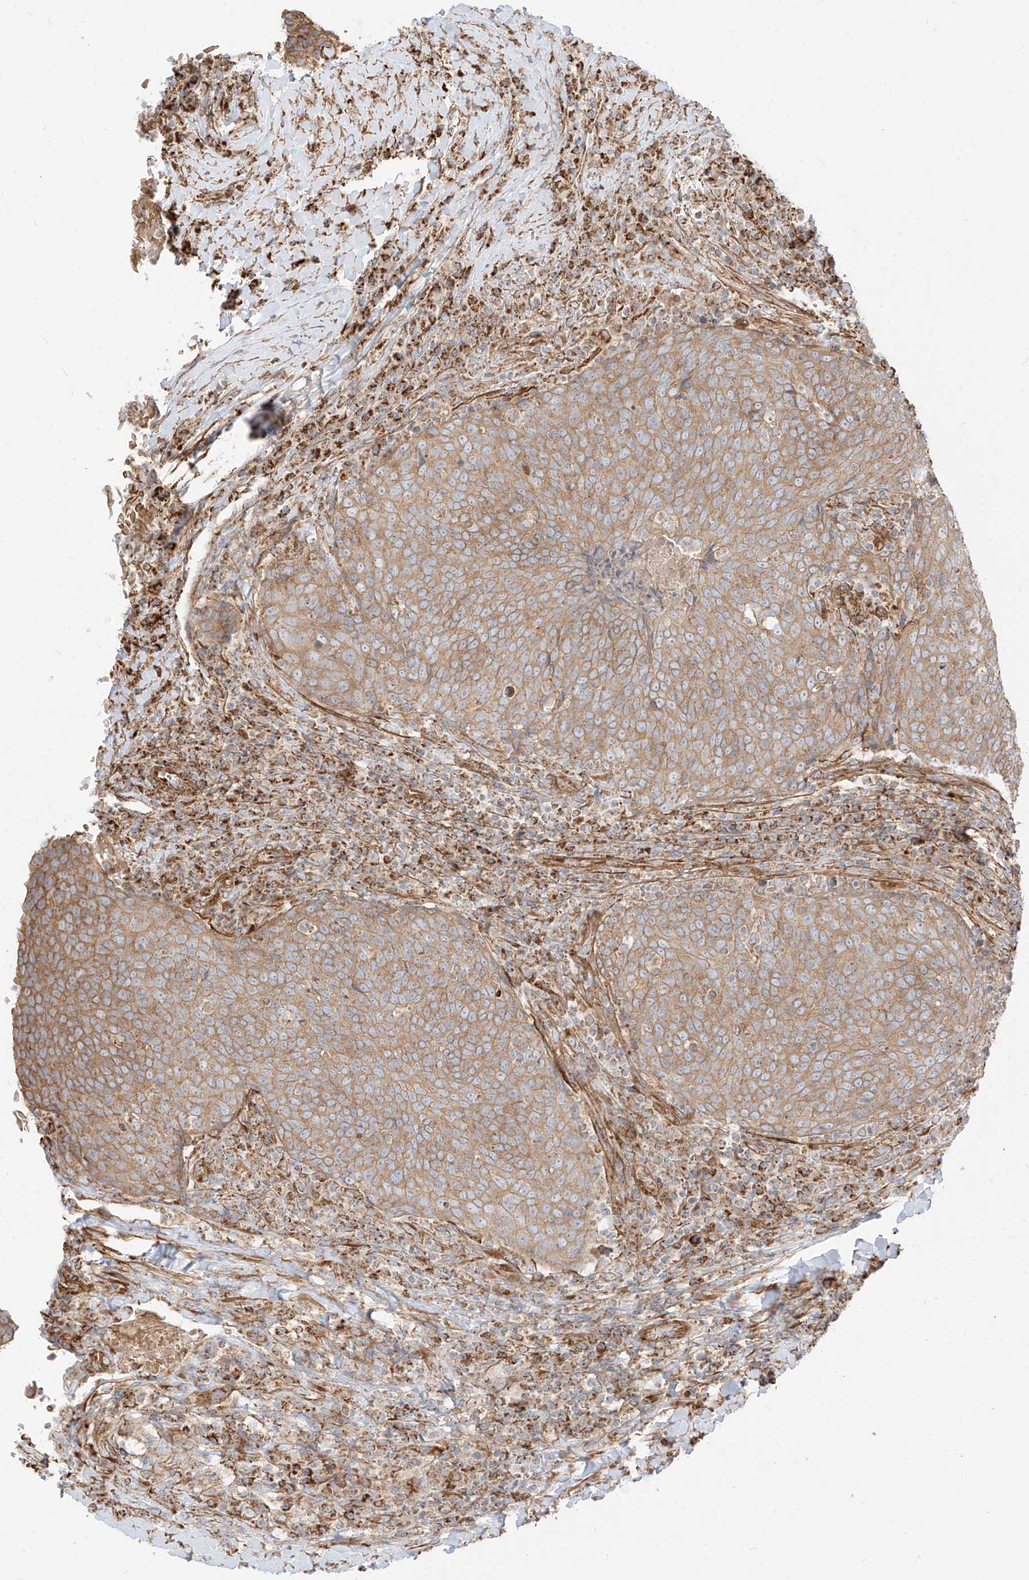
{"staining": {"intensity": "moderate", "quantity": ">75%", "location": "cytoplasmic/membranous"}, "tissue": "head and neck cancer", "cell_type": "Tumor cells", "image_type": "cancer", "snomed": [{"axis": "morphology", "description": "Squamous cell carcinoma, NOS"}, {"axis": "morphology", "description": "Squamous cell carcinoma, metastatic, NOS"}, {"axis": "topography", "description": "Lymph node"}, {"axis": "topography", "description": "Head-Neck"}], "caption": "Immunohistochemical staining of head and neck metastatic squamous cell carcinoma demonstrates medium levels of moderate cytoplasmic/membranous protein expression in about >75% of tumor cells.", "gene": "PLCL1", "patient": {"sex": "male", "age": 62}}